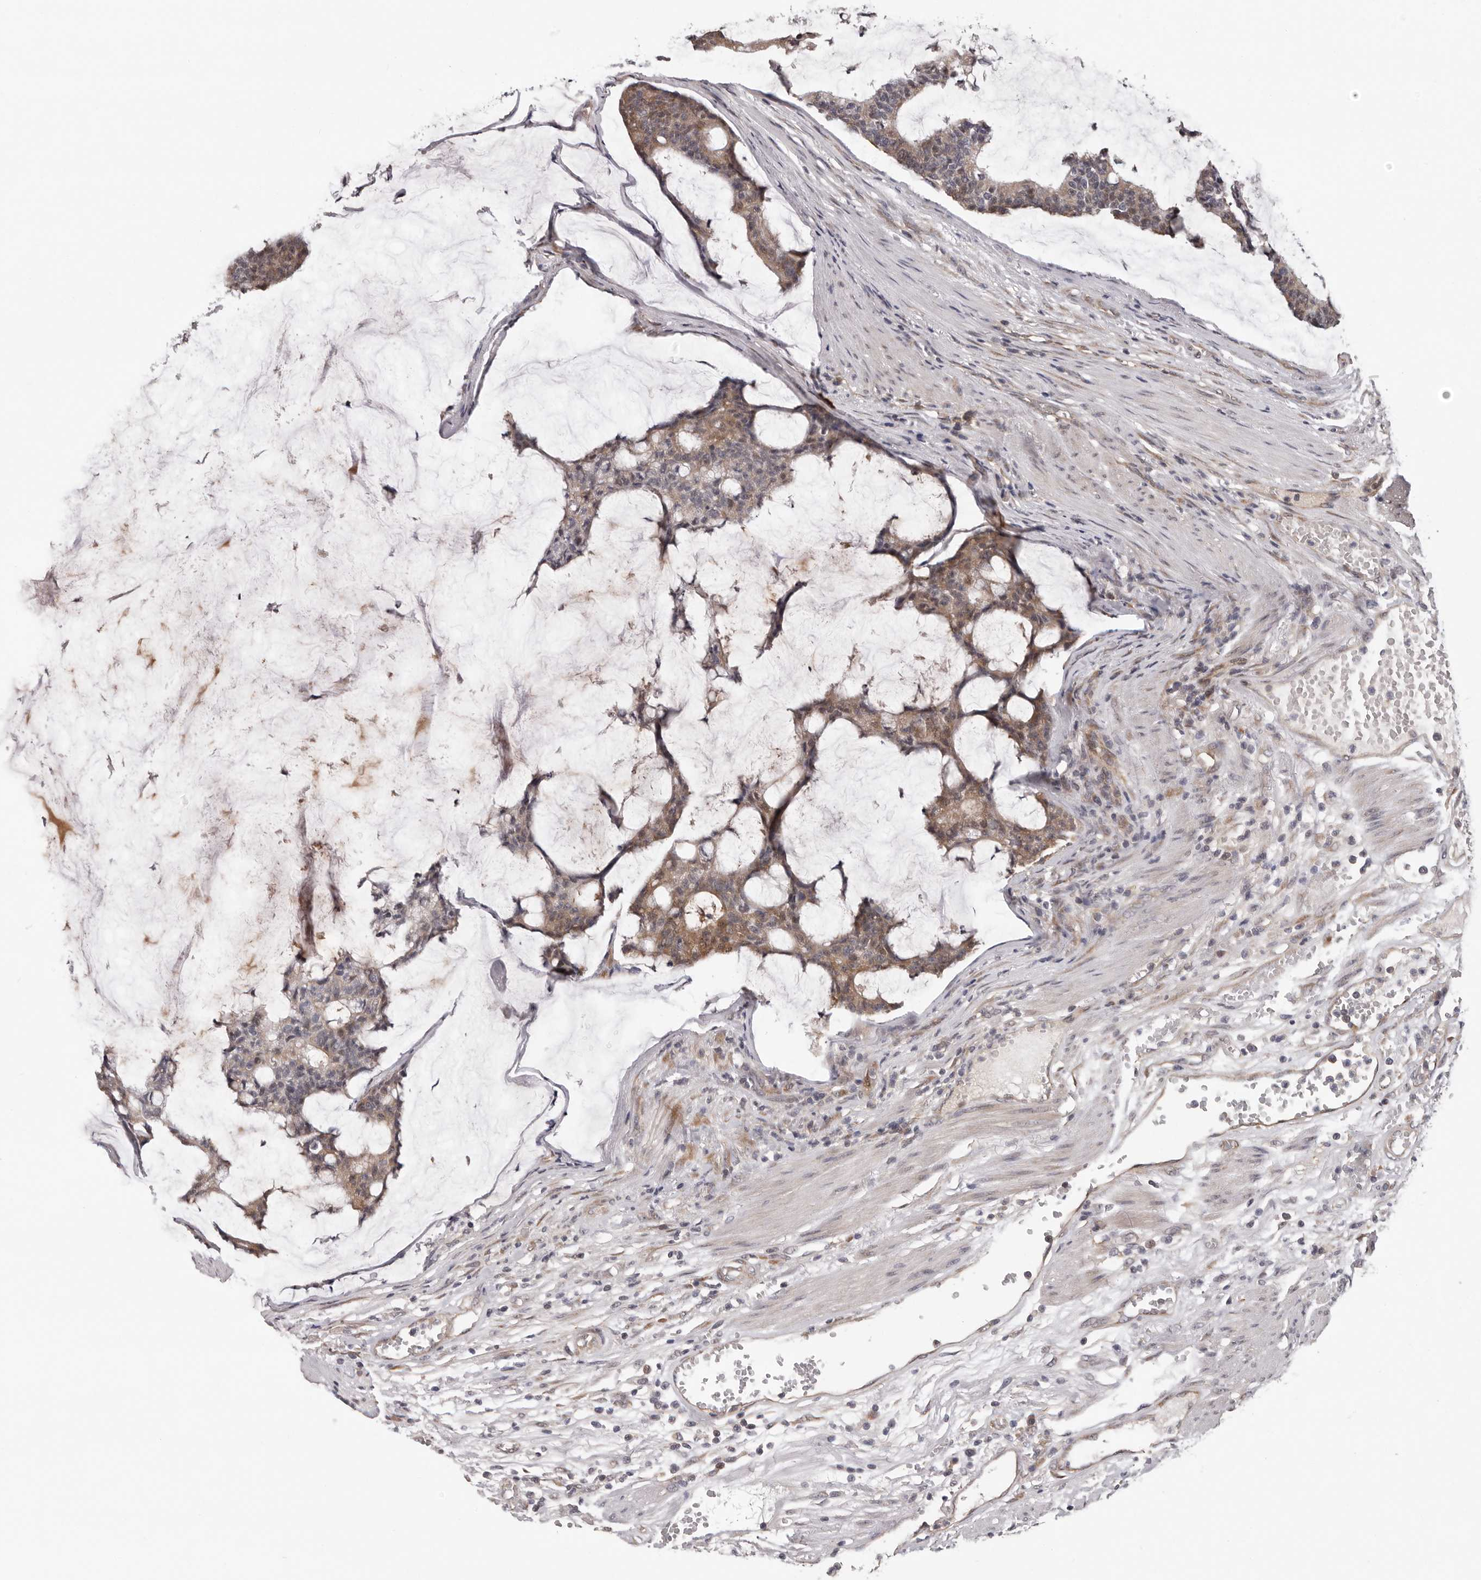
{"staining": {"intensity": "moderate", "quantity": "25%-75%", "location": "cytoplasmic/membranous"}, "tissue": "colorectal cancer", "cell_type": "Tumor cells", "image_type": "cancer", "snomed": [{"axis": "morphology", "description": "Adenocarcinoma, NOS"}, {"axis": "topography", "description": "Colon"}], "caption": "Colorectal cancer stained with DAB immunohistochemistry (IHC) exhibits medium levels of moderate cytoplasmic/membranous staining in about 25%-75% of tumor cells.", "gene": "MED8", "patient": {"sex": "female", "age": 84}}